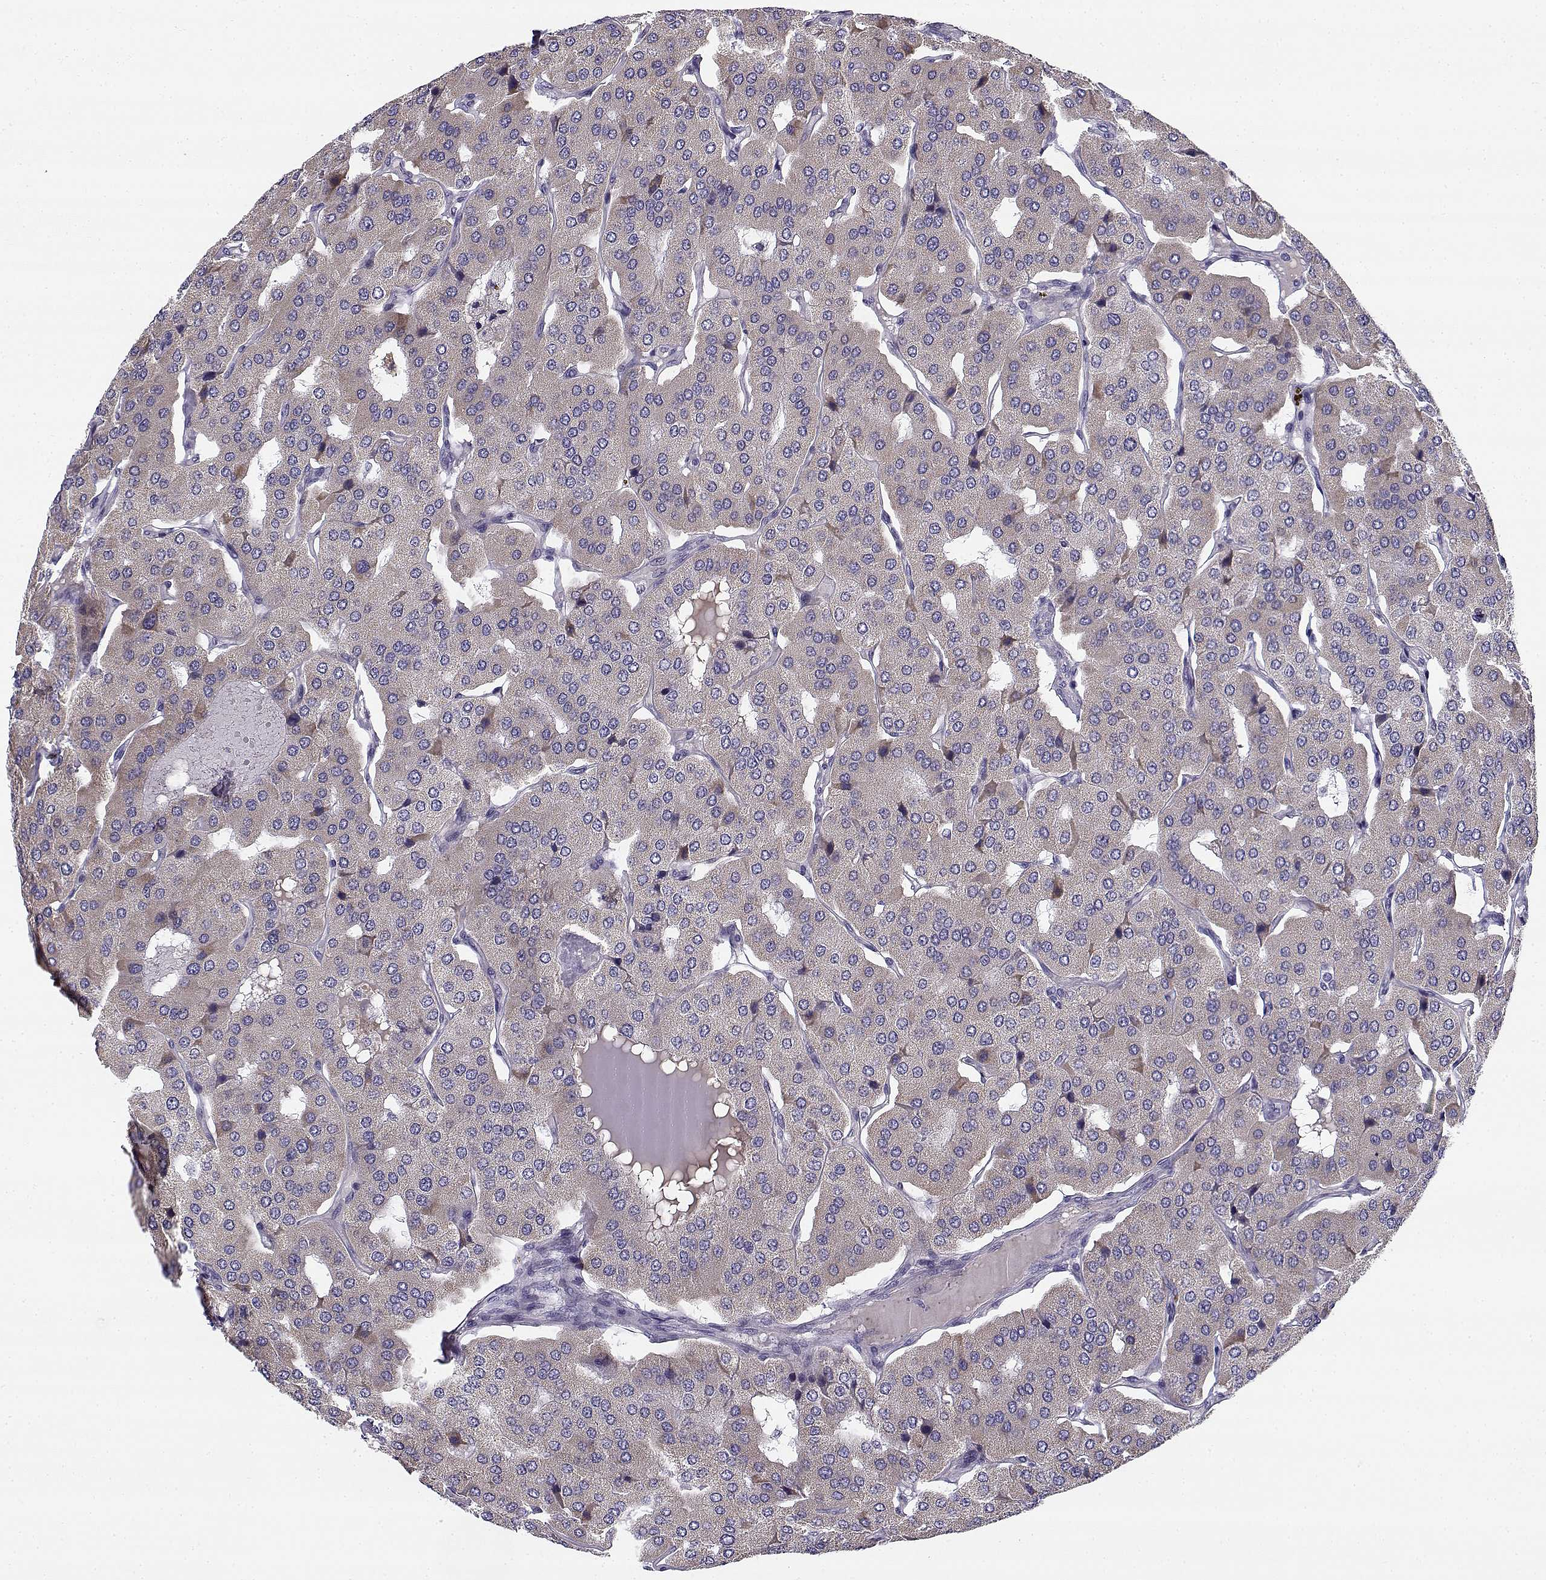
{"staining": {"intensity": "weak", "quantity": "<25%", "location": "cytoplasmic/membranous"}, "tissue": "parathyroid gland", "cell_type": "Glandular cells", "image_type": "normal", "snomed": [{"axis": "morphology", "description": "Normal tissue, NOS"}, {"axis": "morphology", "description": "Adenoma, NOS"}, {"axis": "topography", "description": "Parathyroid gland"}], "caption": "The IHC histopathology image has no significant expression in glandular cells of parathyroid gland. The staining was performed using DAB (3,3'-diaminobenzidine) to visualize the protein expression in brown, while the nuclei were stained in blue with hematoxylin (Magnification: 20x).", "gene": "CREB3L3", "patient": {"sex": "female", "age": 86}}